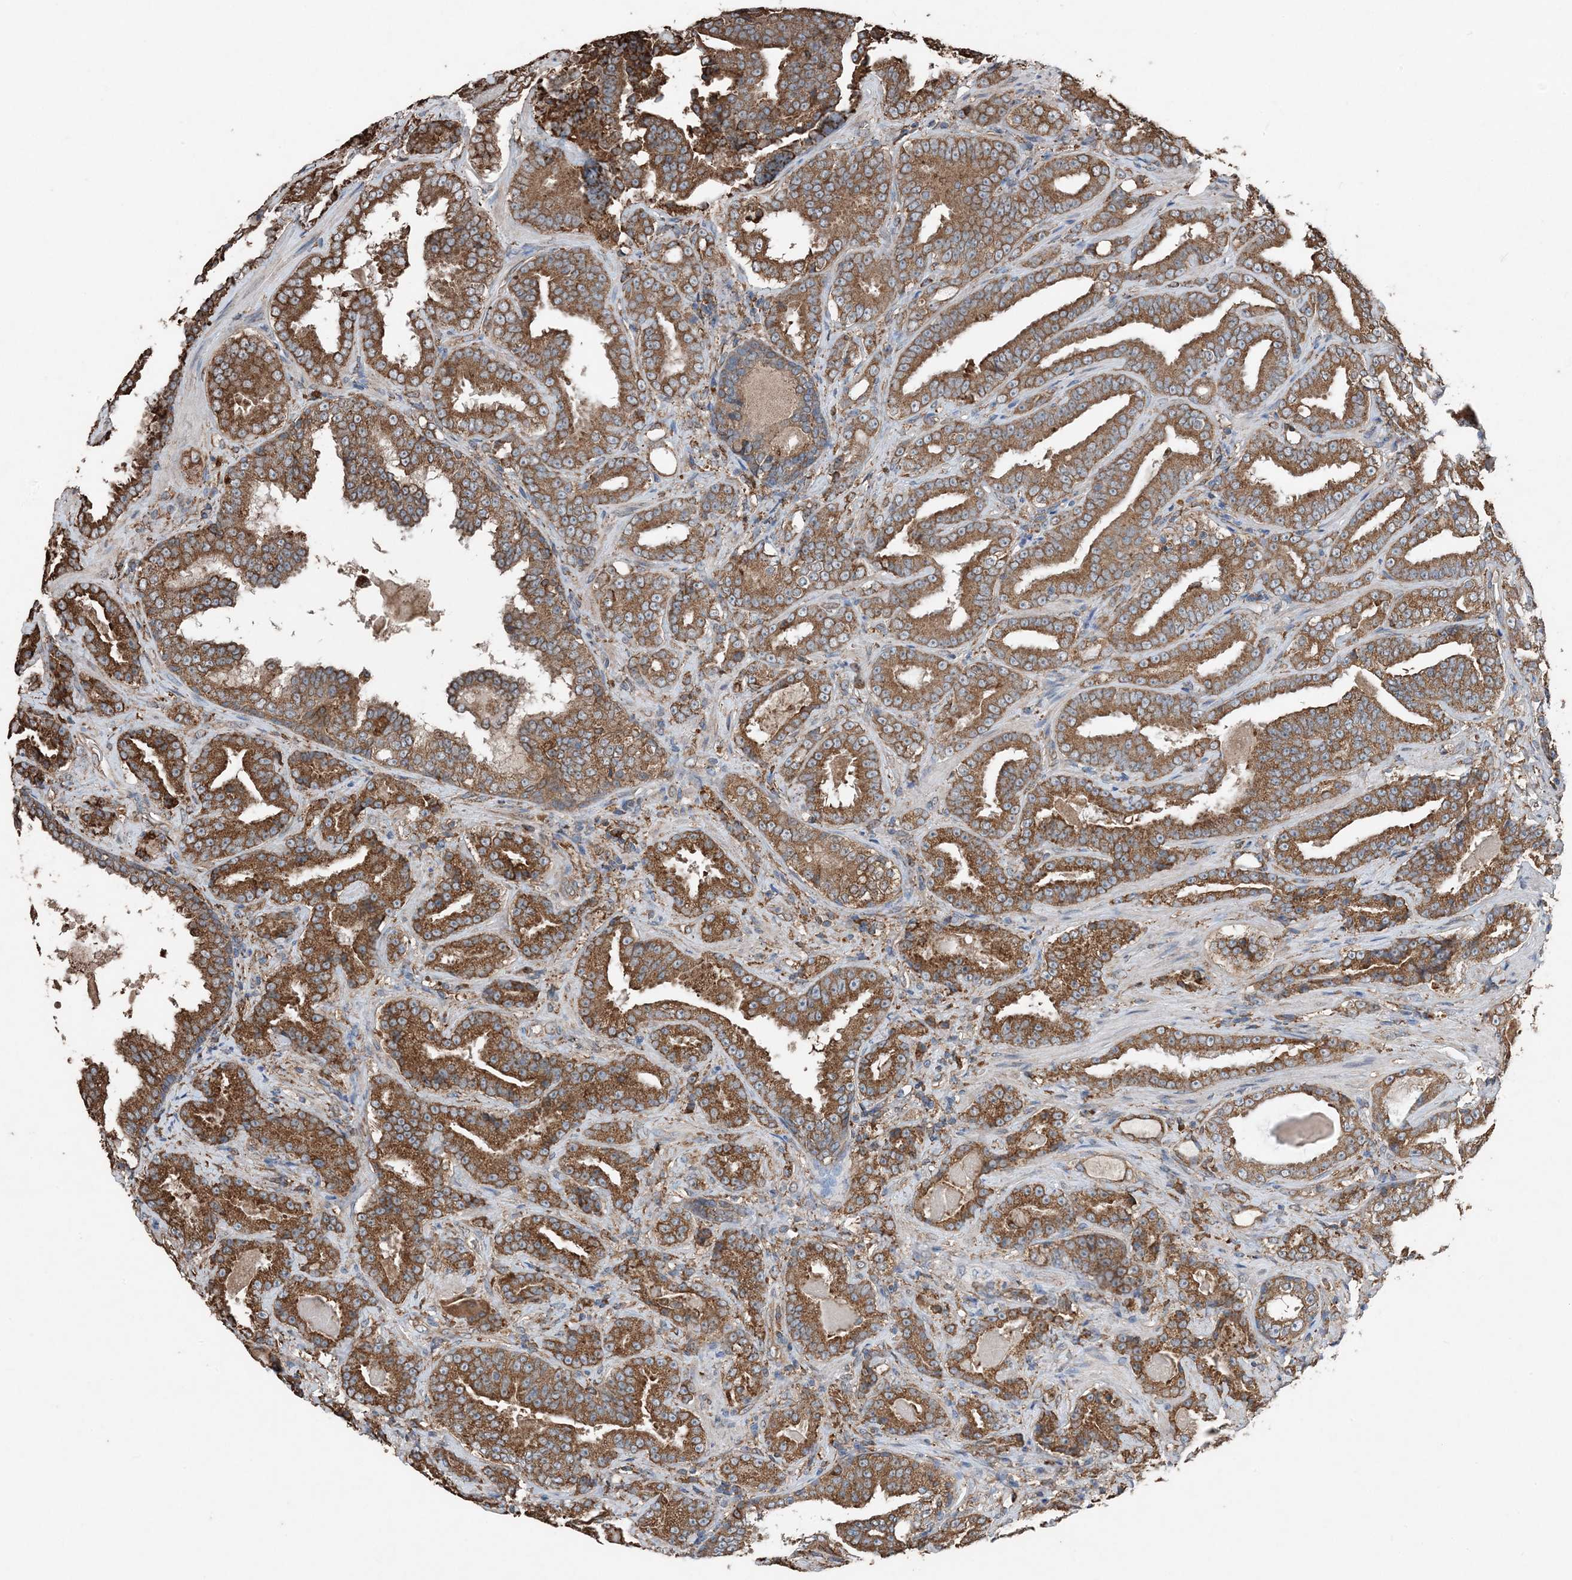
{"staining": {"intensity": "strong", "quantity": ">75%", "location": "cytoplasmic/membranous"}, "tissue": "prostate cancer", "cell_type": "Tumor cells", "image_type": "cancer", "snomed": [{"axis": "morphology", "description": "Adenocarcinoma, Low grade"}, {"axis": "topography", "description": "Prostate"}], "caption": "Protein staining of prostate cancer tissue shows strong cytoplasmic/membranous positivity in approximately >75% of tumor cells.", "gene": "PDIA6", "patient": {"sex": "male", "age": 60}}